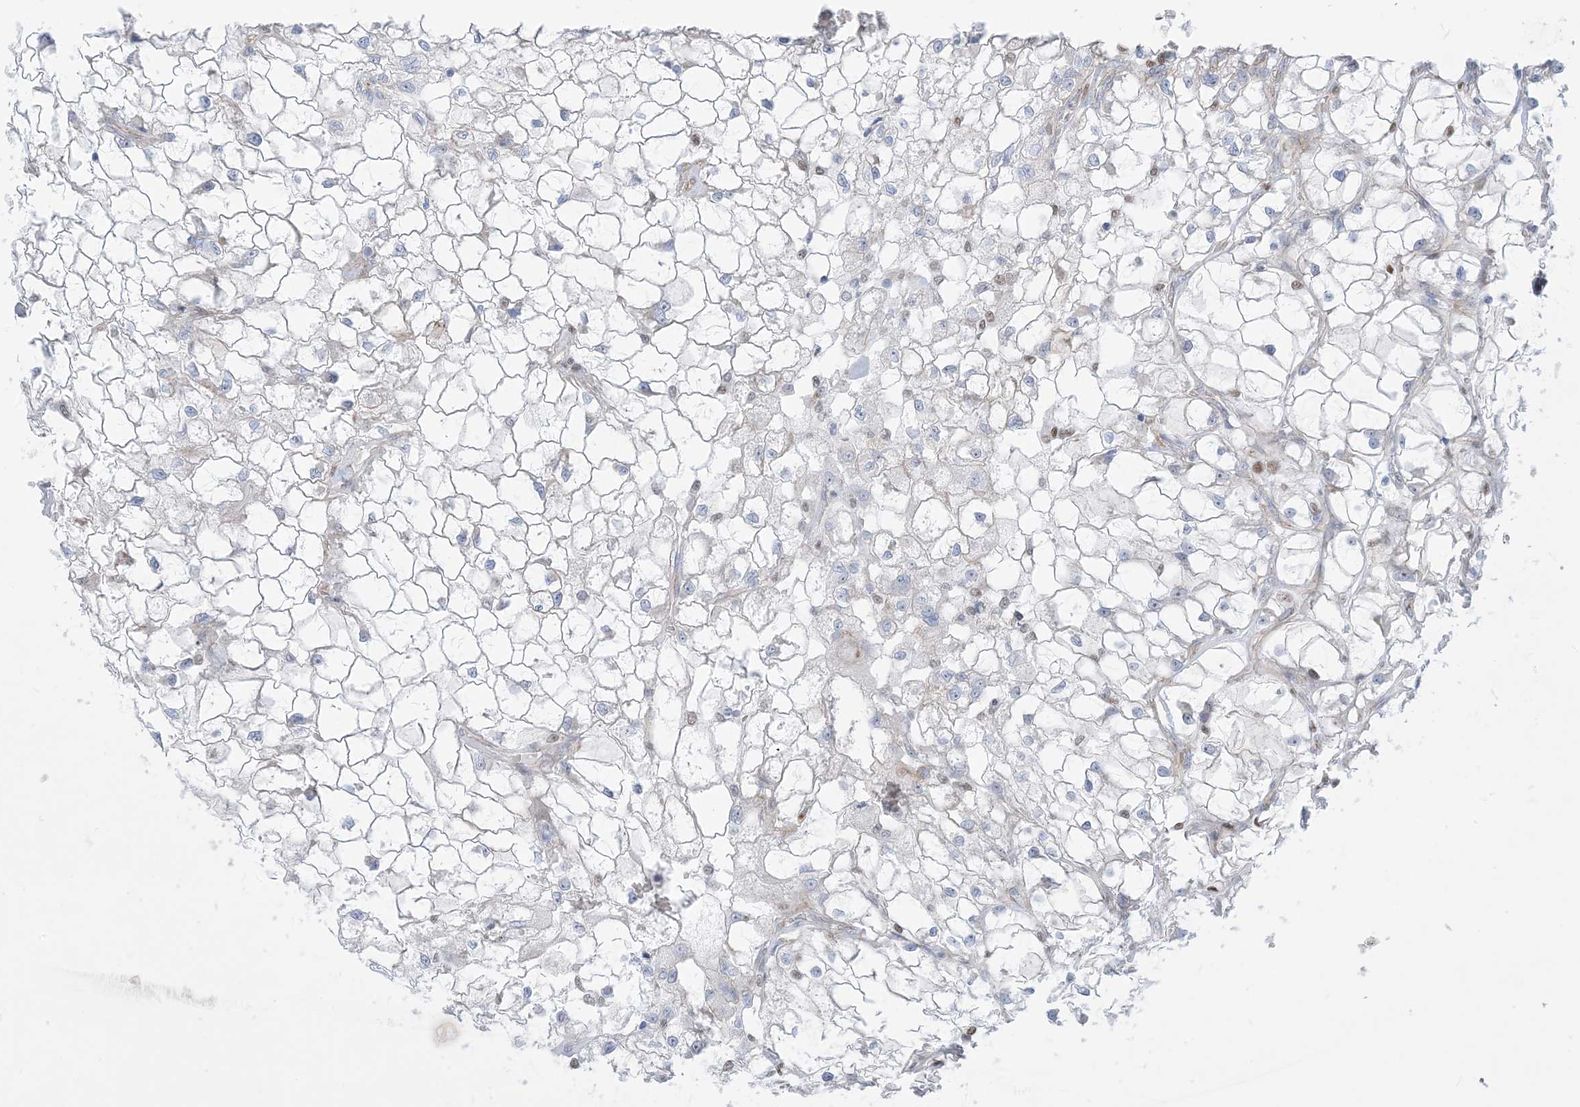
{"staining": {"intensity": "negative", "quantity": "none", "location": "none"}, "tissue": "renal cancer", "cell_type": "Tumor cells", "image_type": "cancer", "snomed": [{"axis": "morphology", "description": "Adenocarcinoma, NOS"}, {"axis": "topography", "description": "Kidney"}], "caption": "This is a image of IHC staining of renal cancer (adenocarcinoma), which shows no positivity in tumor cells. (Stains: DAB (3,3'-diaminobenzidine) IHC with hematoxylin counter stain, Microscopy: brightfield microscopy at high magnification).", "gene": "MARS2", "patient": {"sex": "female", "age": 69}}